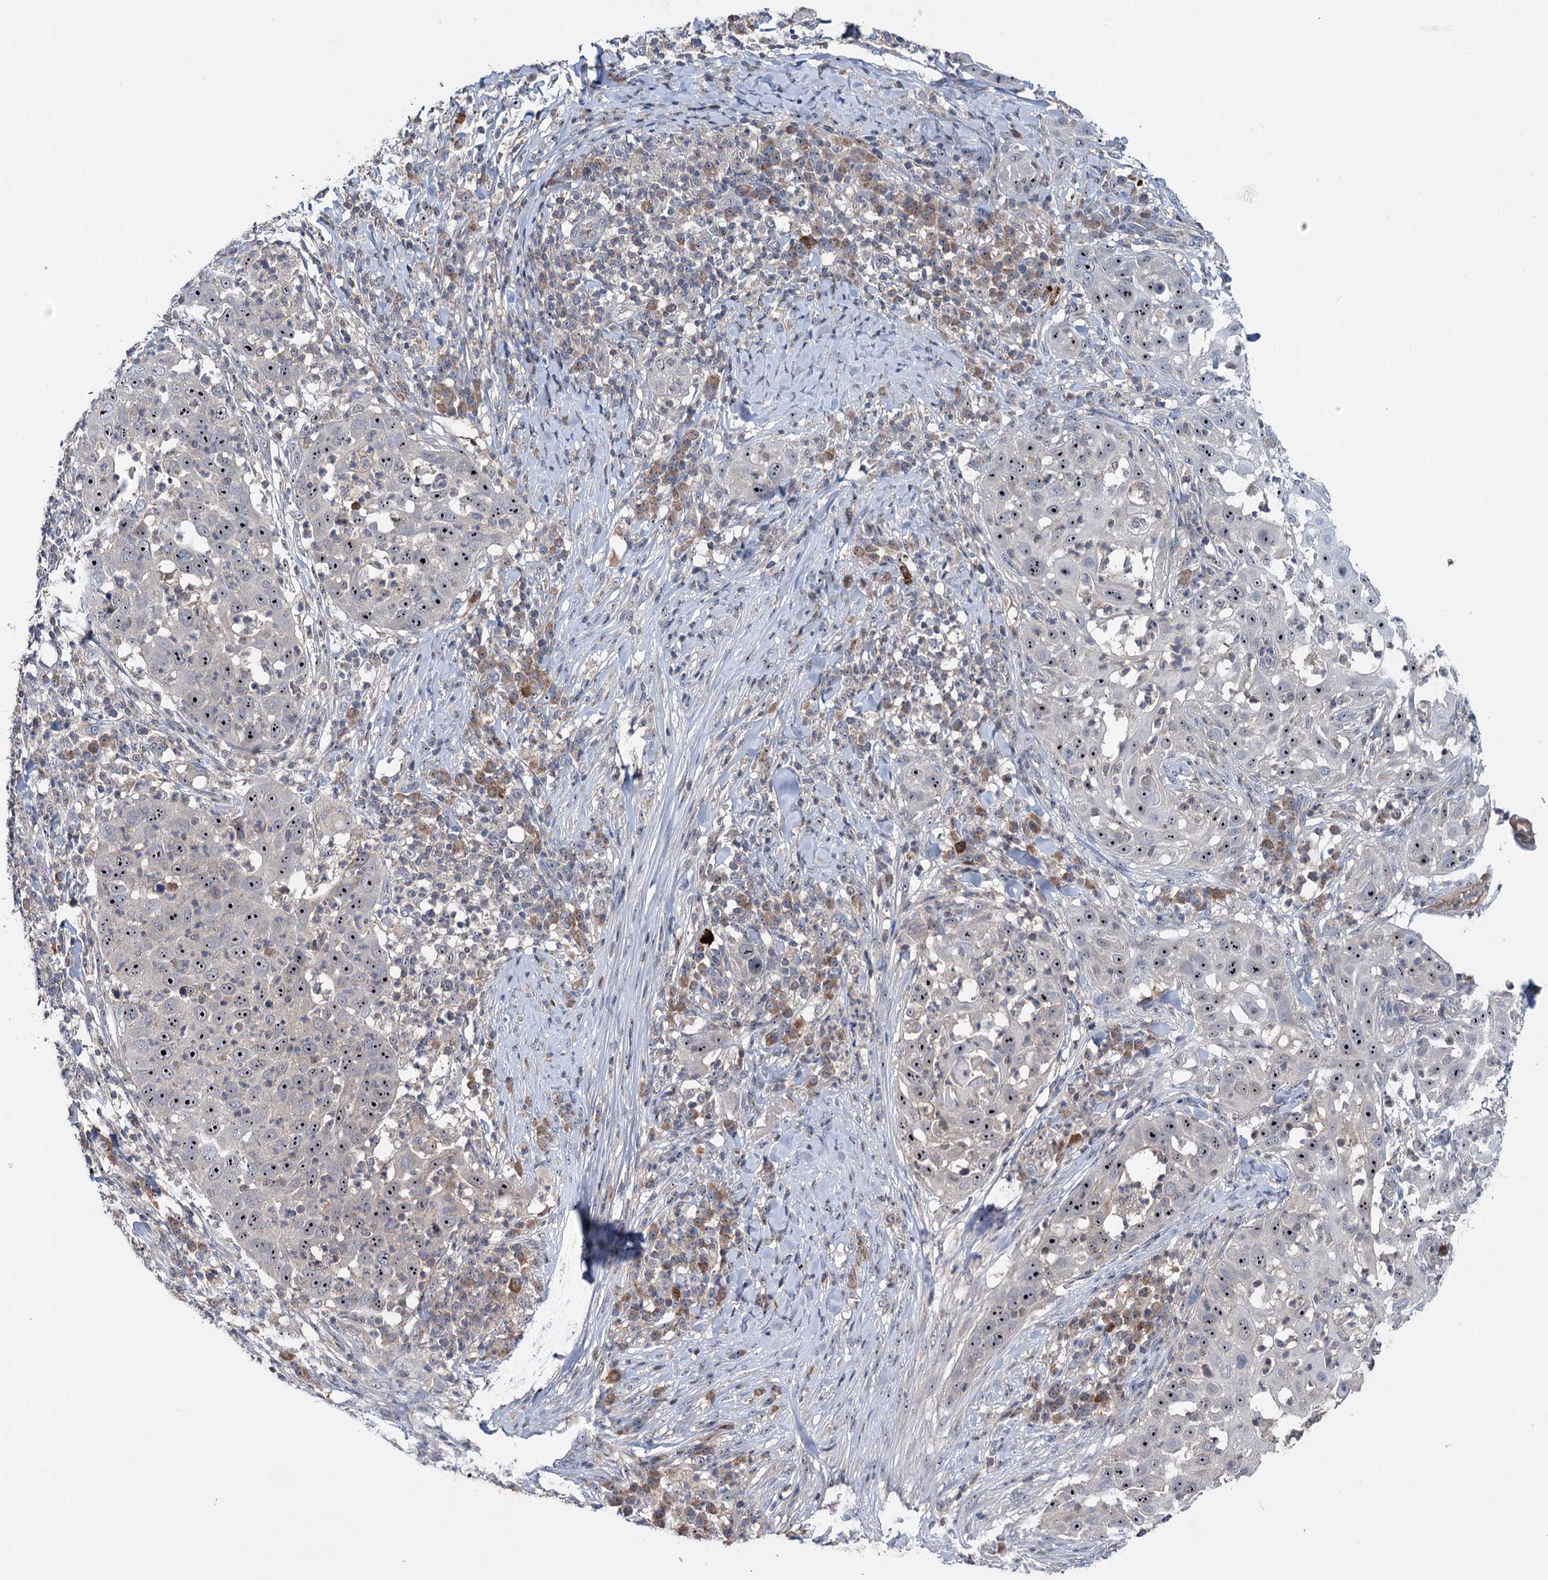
{"staining": {"intensity": "strong", "quantity": ">75%", "location": "nuclear"}, "tissue": "skin cancer", "cell_type": "Tumor cells", "image_type": "cancer", "snomed": [{"axis": "morphology", "description": "Squamous cell carcinoma, NOS"}, {"axis": "topography", "description": "Skin"}], "caption": "The micrograph demonstrates staining of squamous cell carcinoma (skin), revealing strong nuclear protein staining (brown color) within tumor cells. The protein is stained brown, and the nuclei are stained in blue (DAB (3,3'-diaminobenzidine) IHC with brightfield microscopy, high magnification).", "gene": "HTR3B", "patient": {"sex": "female", "age": 44}}